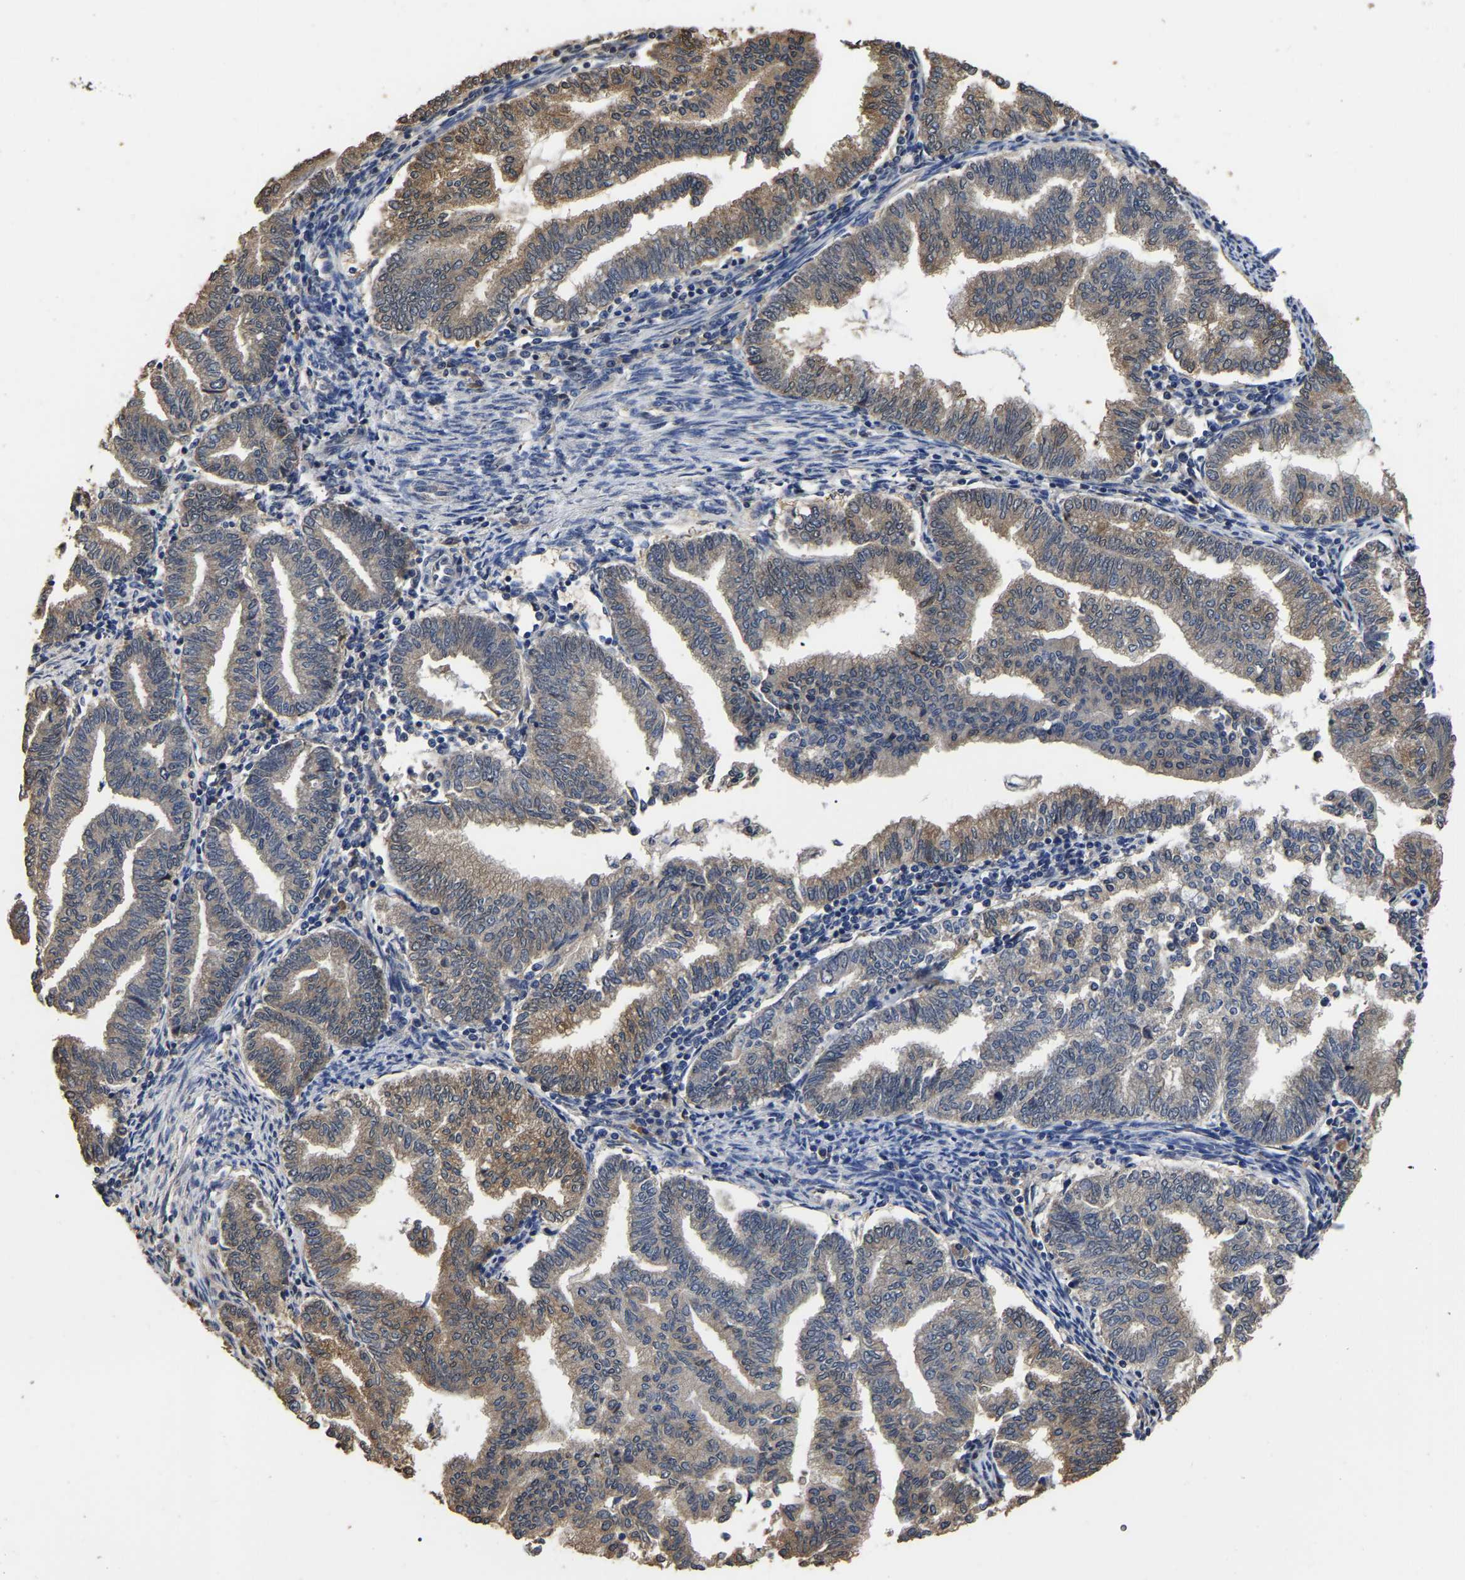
{"staining": {"intensity": "moderate", "quantity": ">75%", "location": "cytoplasmic/membranous"}, "tissue": "endometrial cancer", "cell_type": "Tumor cells", "image_type": "cancer", "snomed": [{"axis": "morphology", "description": "Polyp, NOS"}, {"axis": "morphology", "description": "Adenocarcinoma, NOS"}, {"axis": "morphology", "description": "Adenoma, NOS"}, {"axis": "topography", "description": "Endometrium"}], "caption": "An image showing moderate cytoplasmic/membranous staining in about >75% of tumor cells in endometrial cancer (polyp), as visualized by brown immunohistochemical staining.", "gene": "STK32C", "patient": {"sex": "female", "age": 79}}